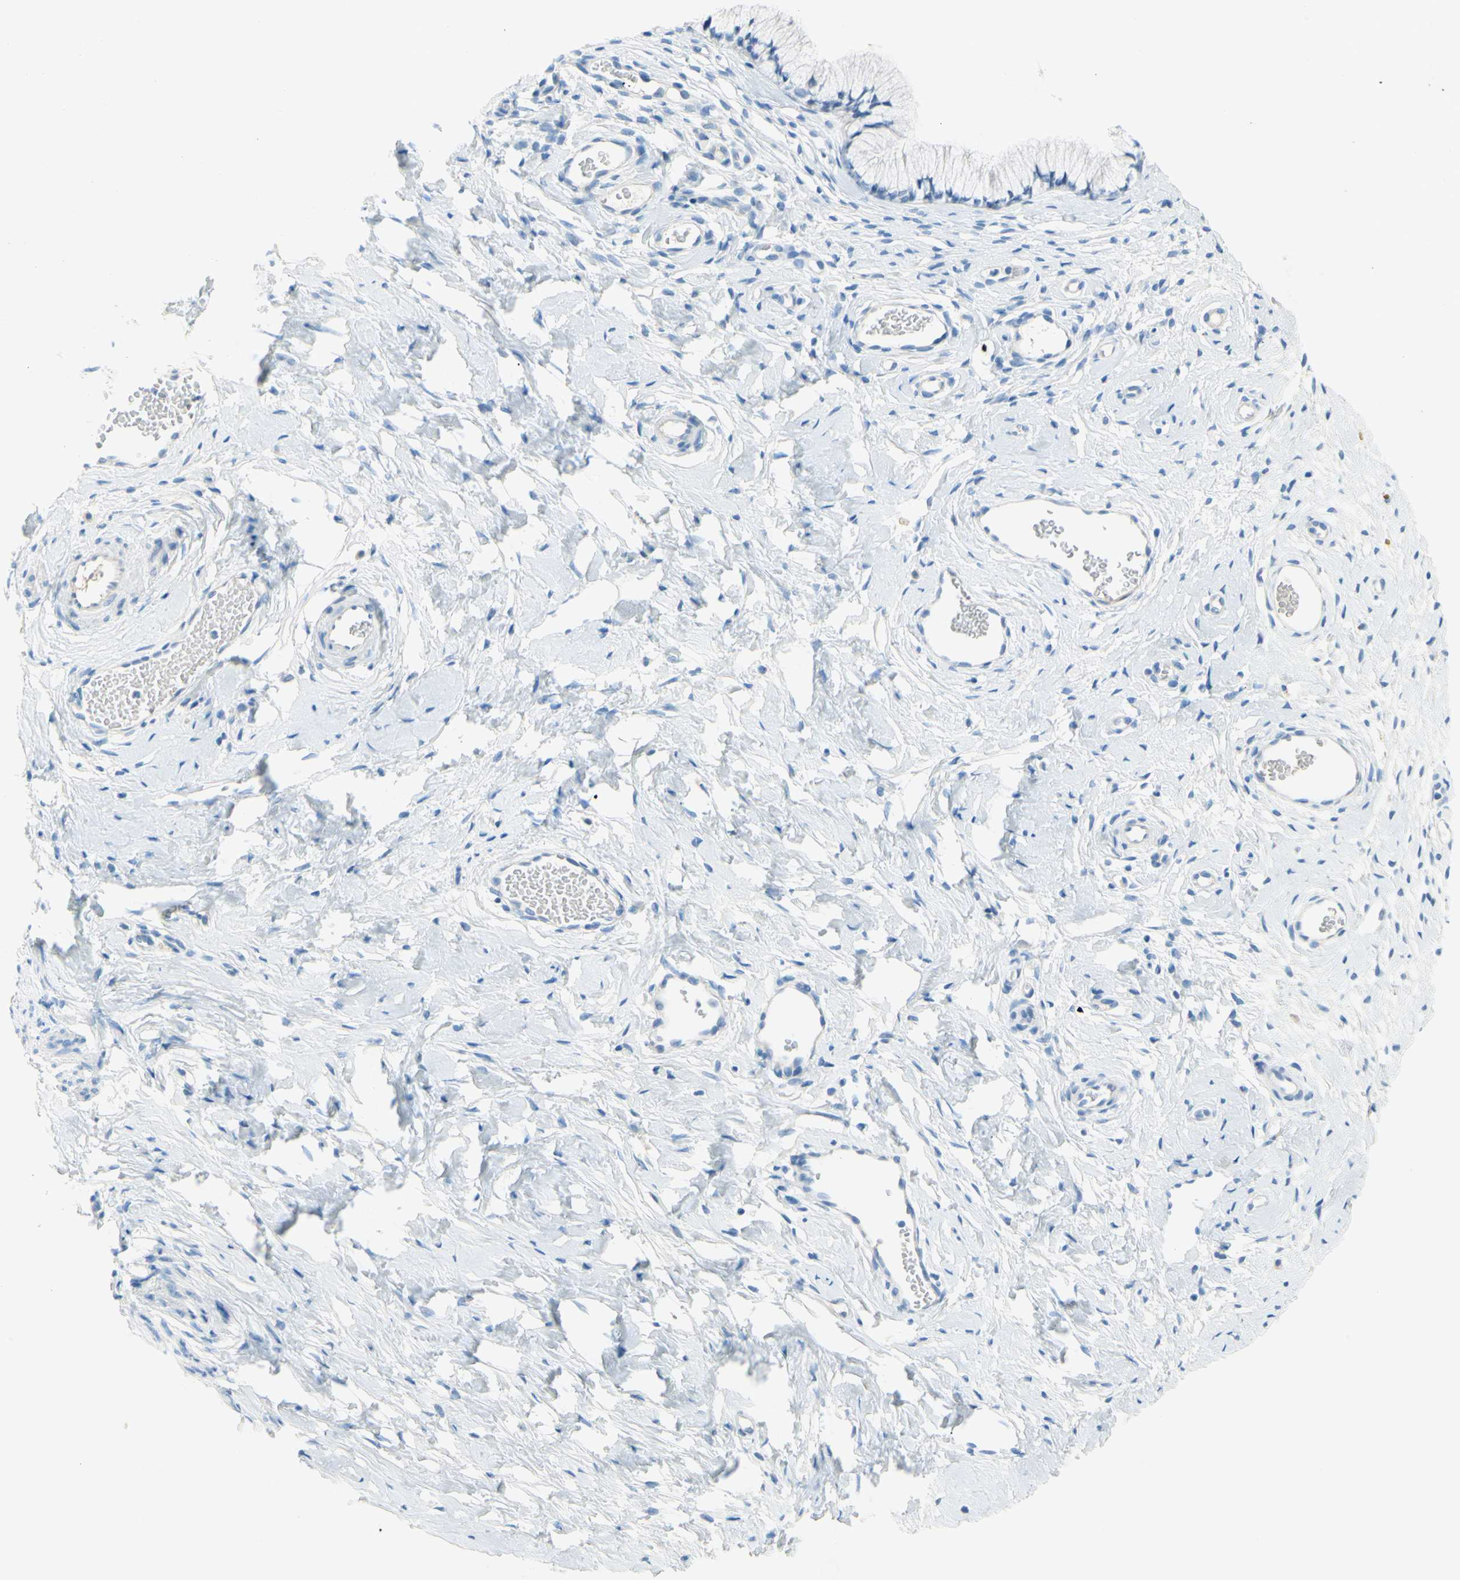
{"staining": {"intensity": "negative", "quantity": "none", "location": "none"}, "tissue": "cervix", "cell_type": "Glandular cells", "image_type": "normal", "snomed": [{"axis": "morphology", "description": "Normal tissue, NOS"}, {"axis": "topography", "description": "Cervix"}], "caption": "Immunohistochemistry of unremarkable human cervix demonstrates no staining in glandular cells.", "gene": "DCT", "patient": {"sex": "female", "age": 65}}